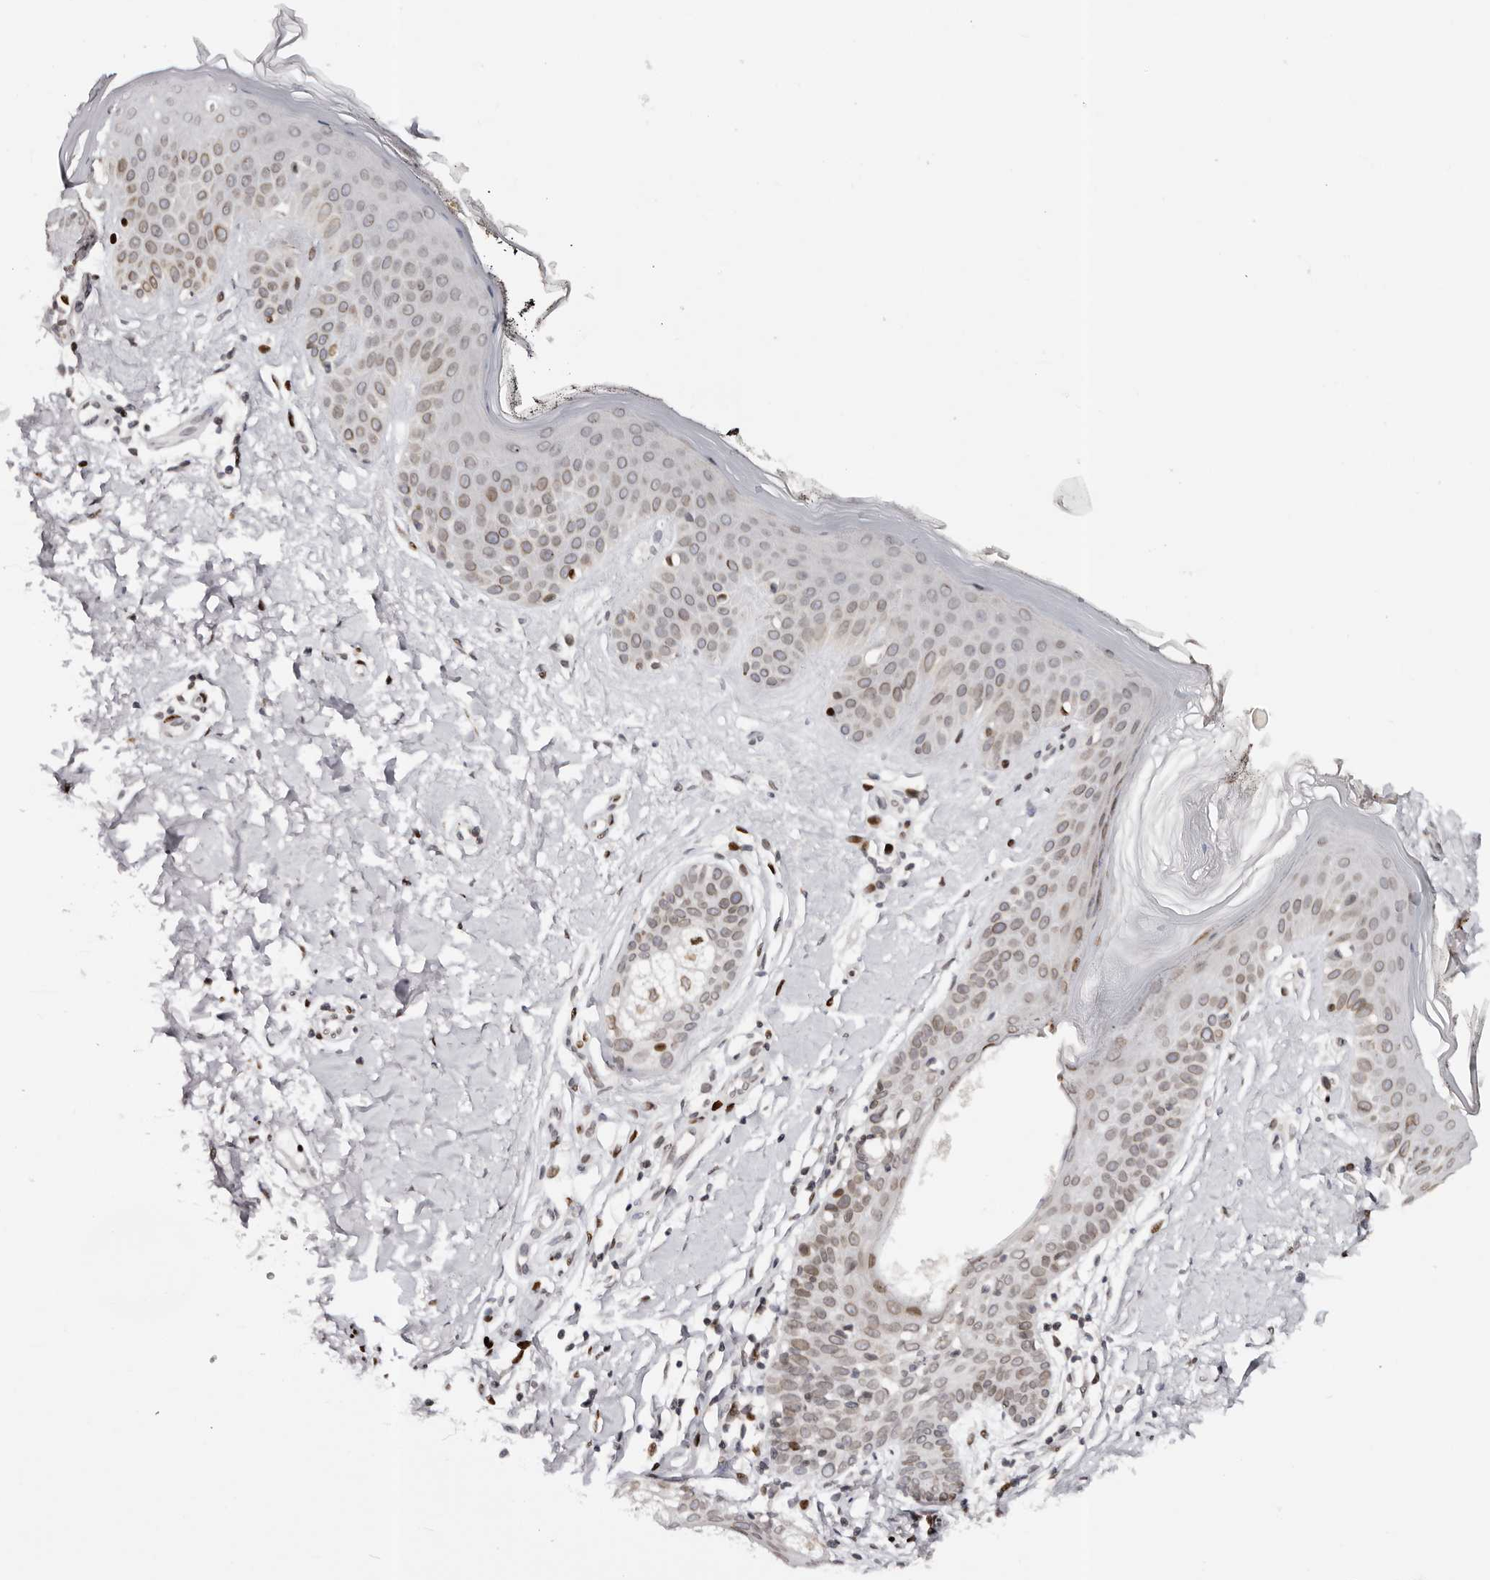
{"staining": {"intensity": "weak", "quantity": "25%-75%", "location": "nuclear"}, "tissue": "skin", "cell_type": "Fibroblasts", "image_type": "normal", "snomed": [{"axis": "morphology", "description": "Normal tissue, NOS"}, {"axis": "topography", "description": "Skin"}], "caption": "Weak nuclear protein expression is present in approximately 25%-75% of fibroblasts in skin.", "gene": "NUP153", "patient": {"sex": "female", "age": 64}}